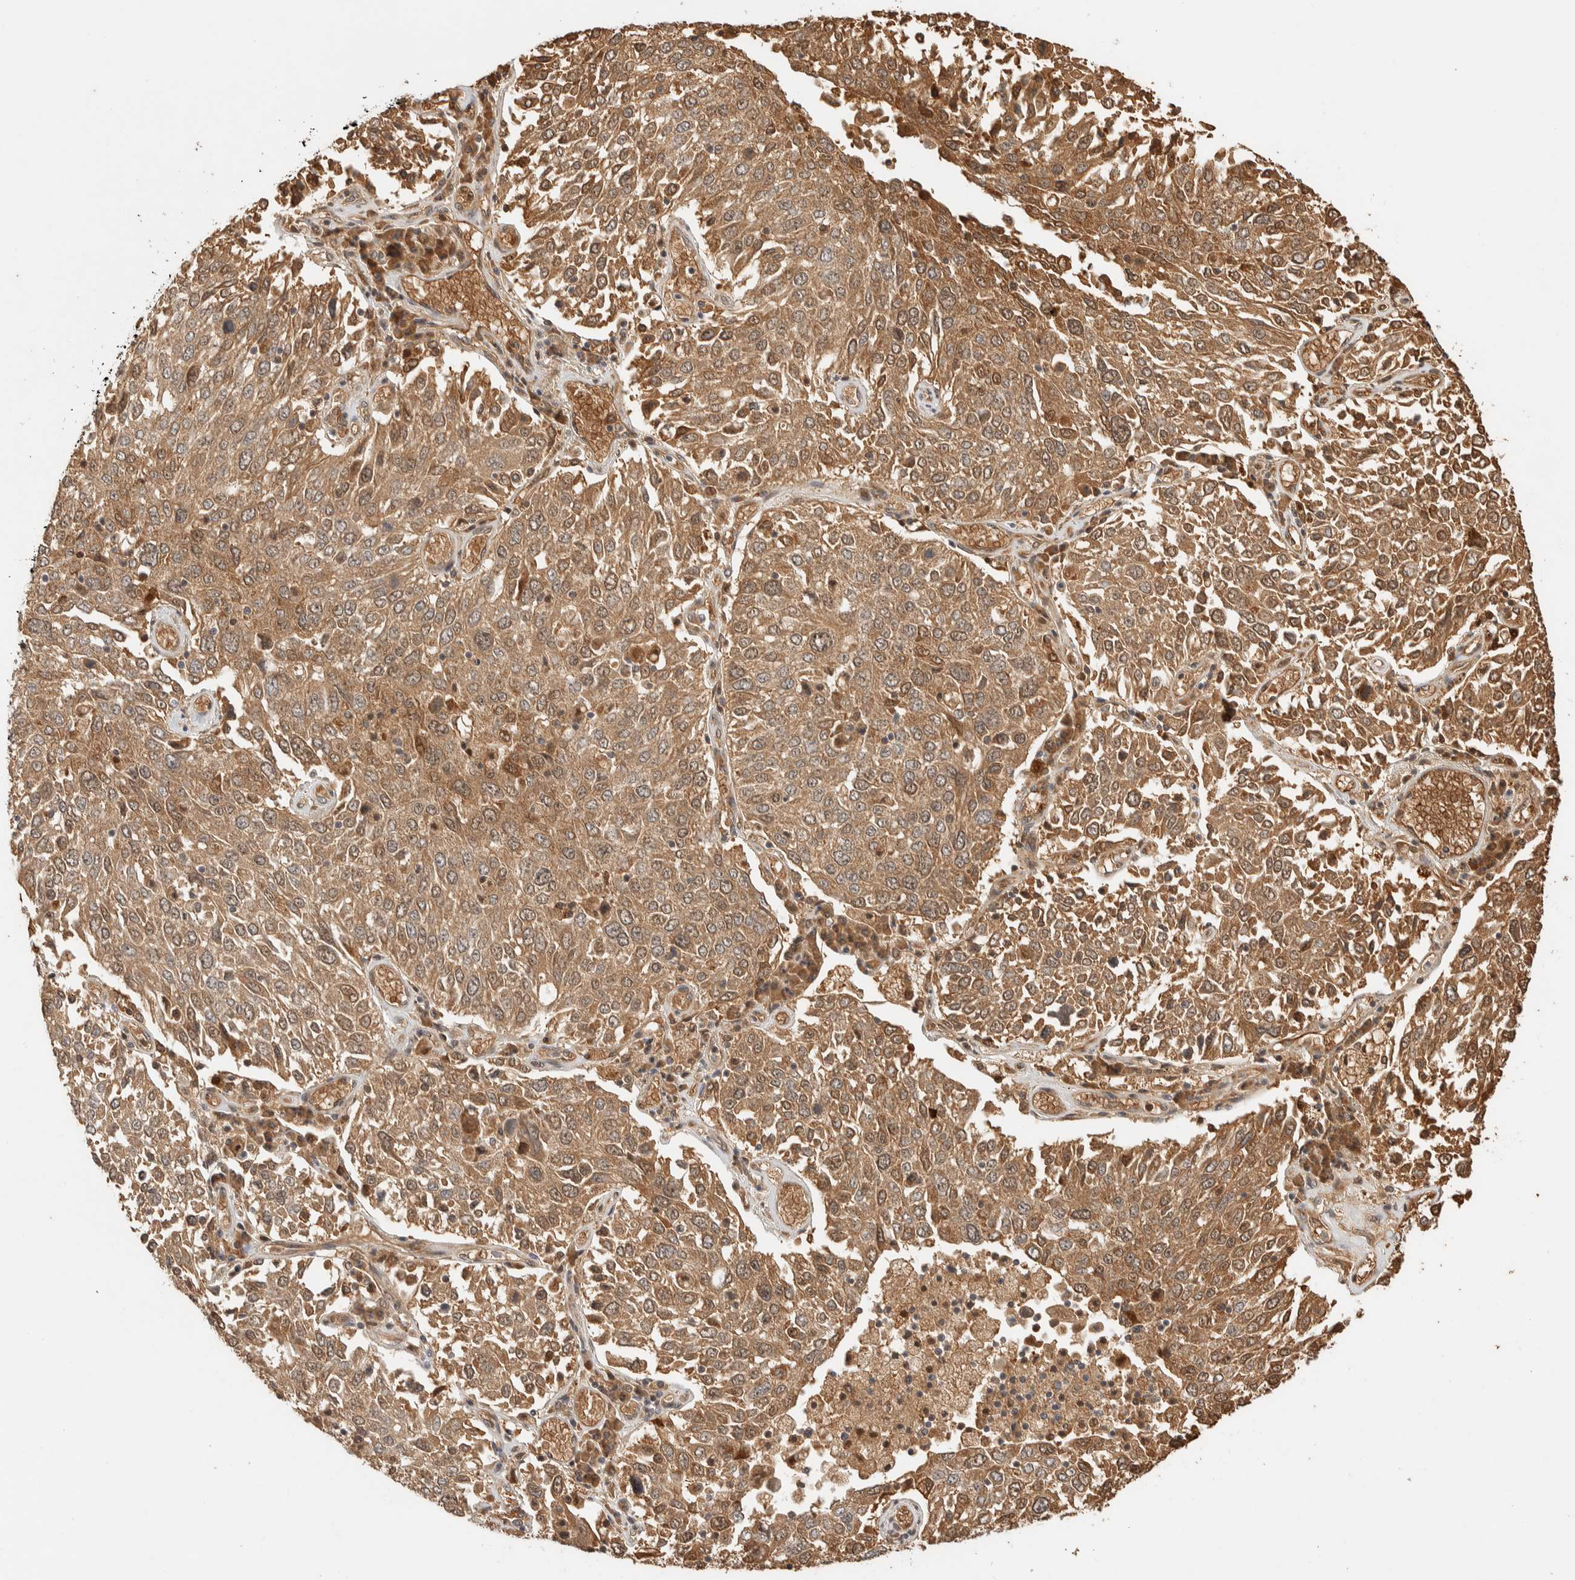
{"staining": {"intensity": "moderate", "quantity": ">75%", "location": "cytoplasmic/membranous"}, "tissue": "lung cancer", "cell_type": "Tumor cells", "image_type": "cancer", "snomed": [{"axis": "morphology", "description": "Squamous cell carcinoma, NOS"}, {"axis": "topography", "description": "Lung"}], "caption": "Immunohistochemistry staining of lung squamous cell carcinoma, which reveals medium levels of moderate cytoplasmic/membranous expression in approximately >75% of tumor cells indicating moderate cytoplasmic/membranous protein positivity. The staining was performed using DAB (brown) for protein detection and nuclei were counterstained in hematoxylin (blue).", "gene": "TTI2", "patient": {"sex": "male", "age": 65}}